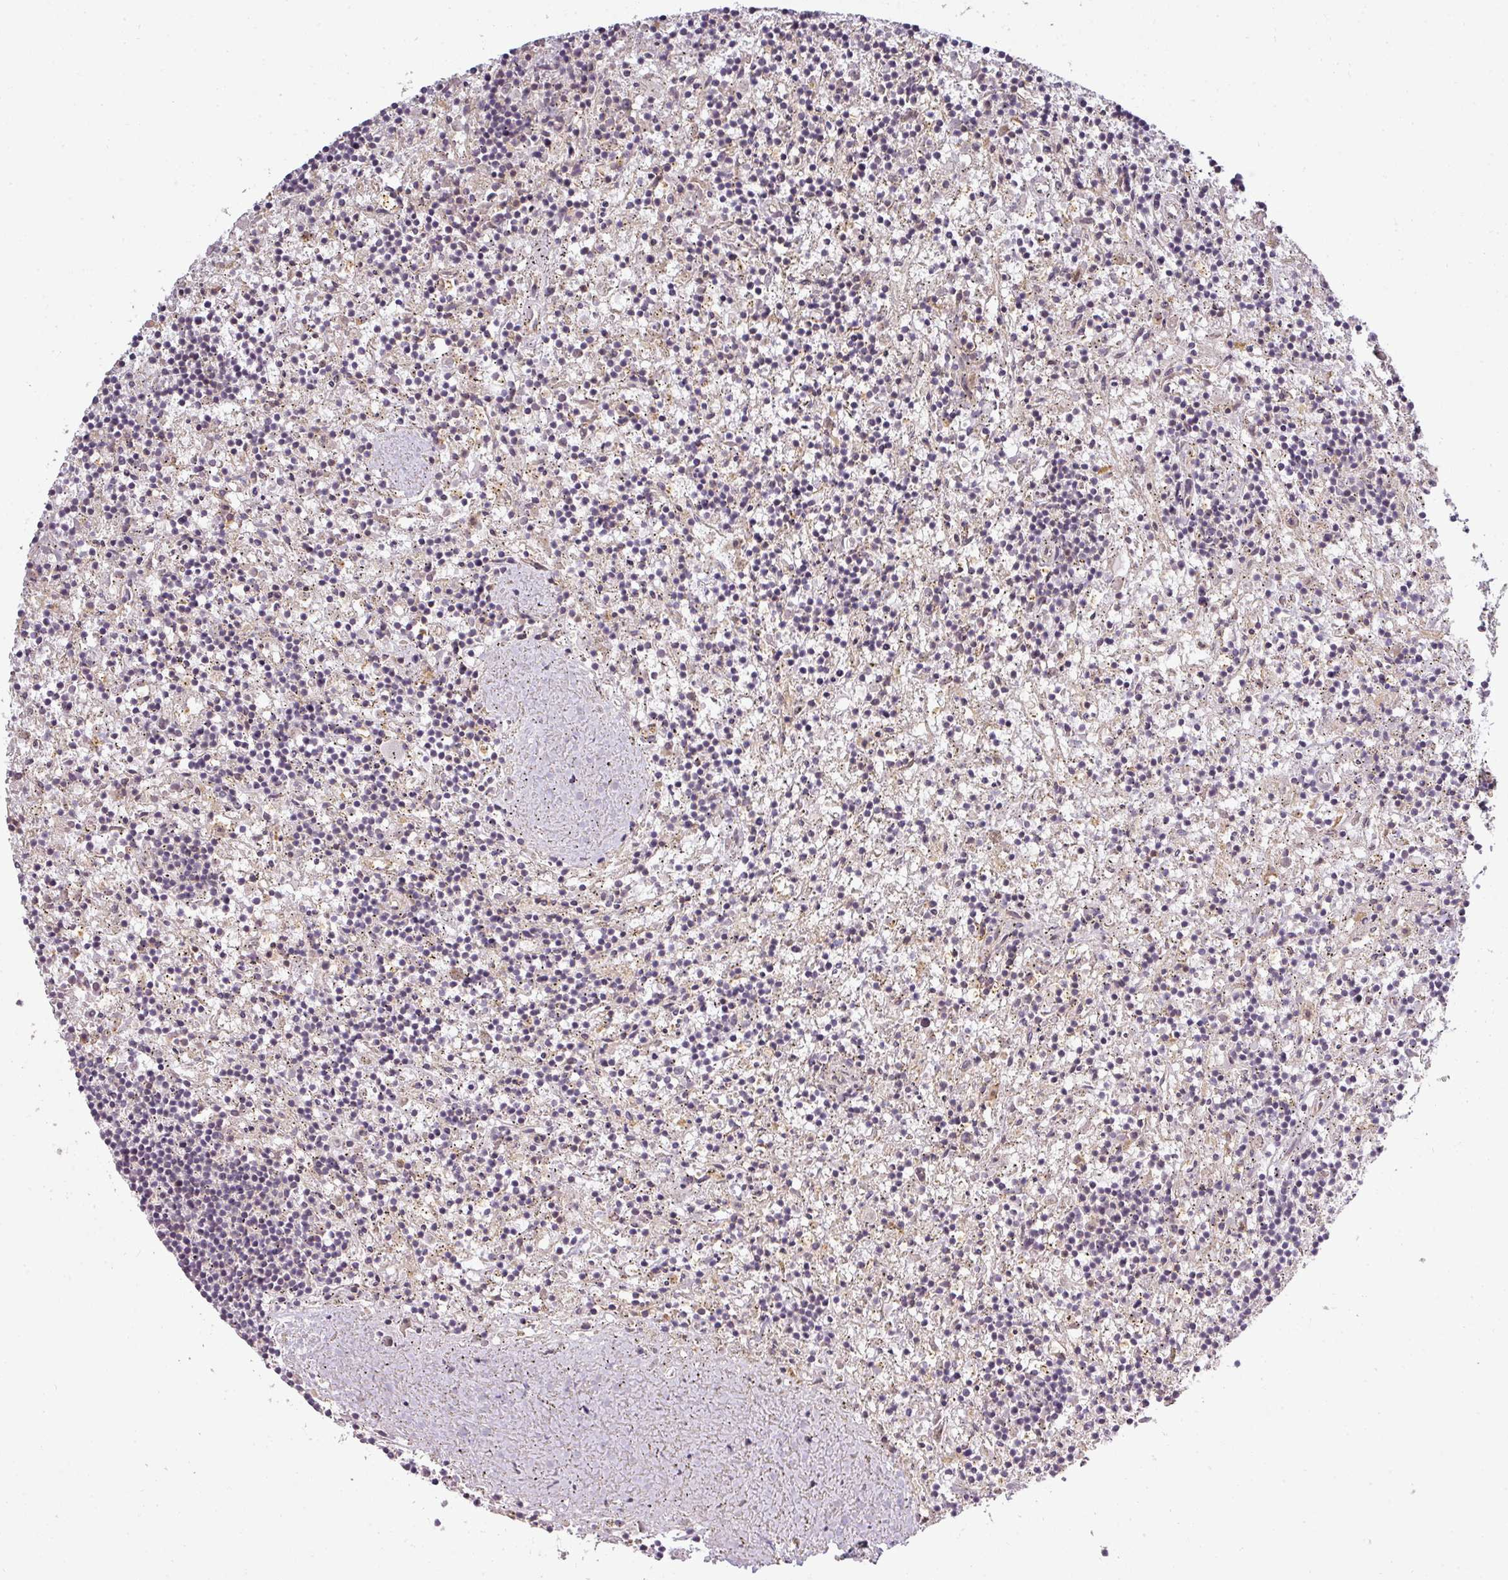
{"staining": {"intensity": "negative", "quantity": "none", "location": "none"}, "tissue": "lymphoma", "cell_type": "Tumor cells", "image_type": "cancer", "snomed": [{"axis": "morphology", "description": "Malignant lymphoma, non-Hodgkin's type, Low grade"}, {"axis": "topography", "description": "Spleen"}], "caption": "This is an immunohistochemistry (IHC) image of lymphoma. There is no positivity in tumor cells.", "gene": "NIN", "patient": {"sex": "male", "age": 76}}